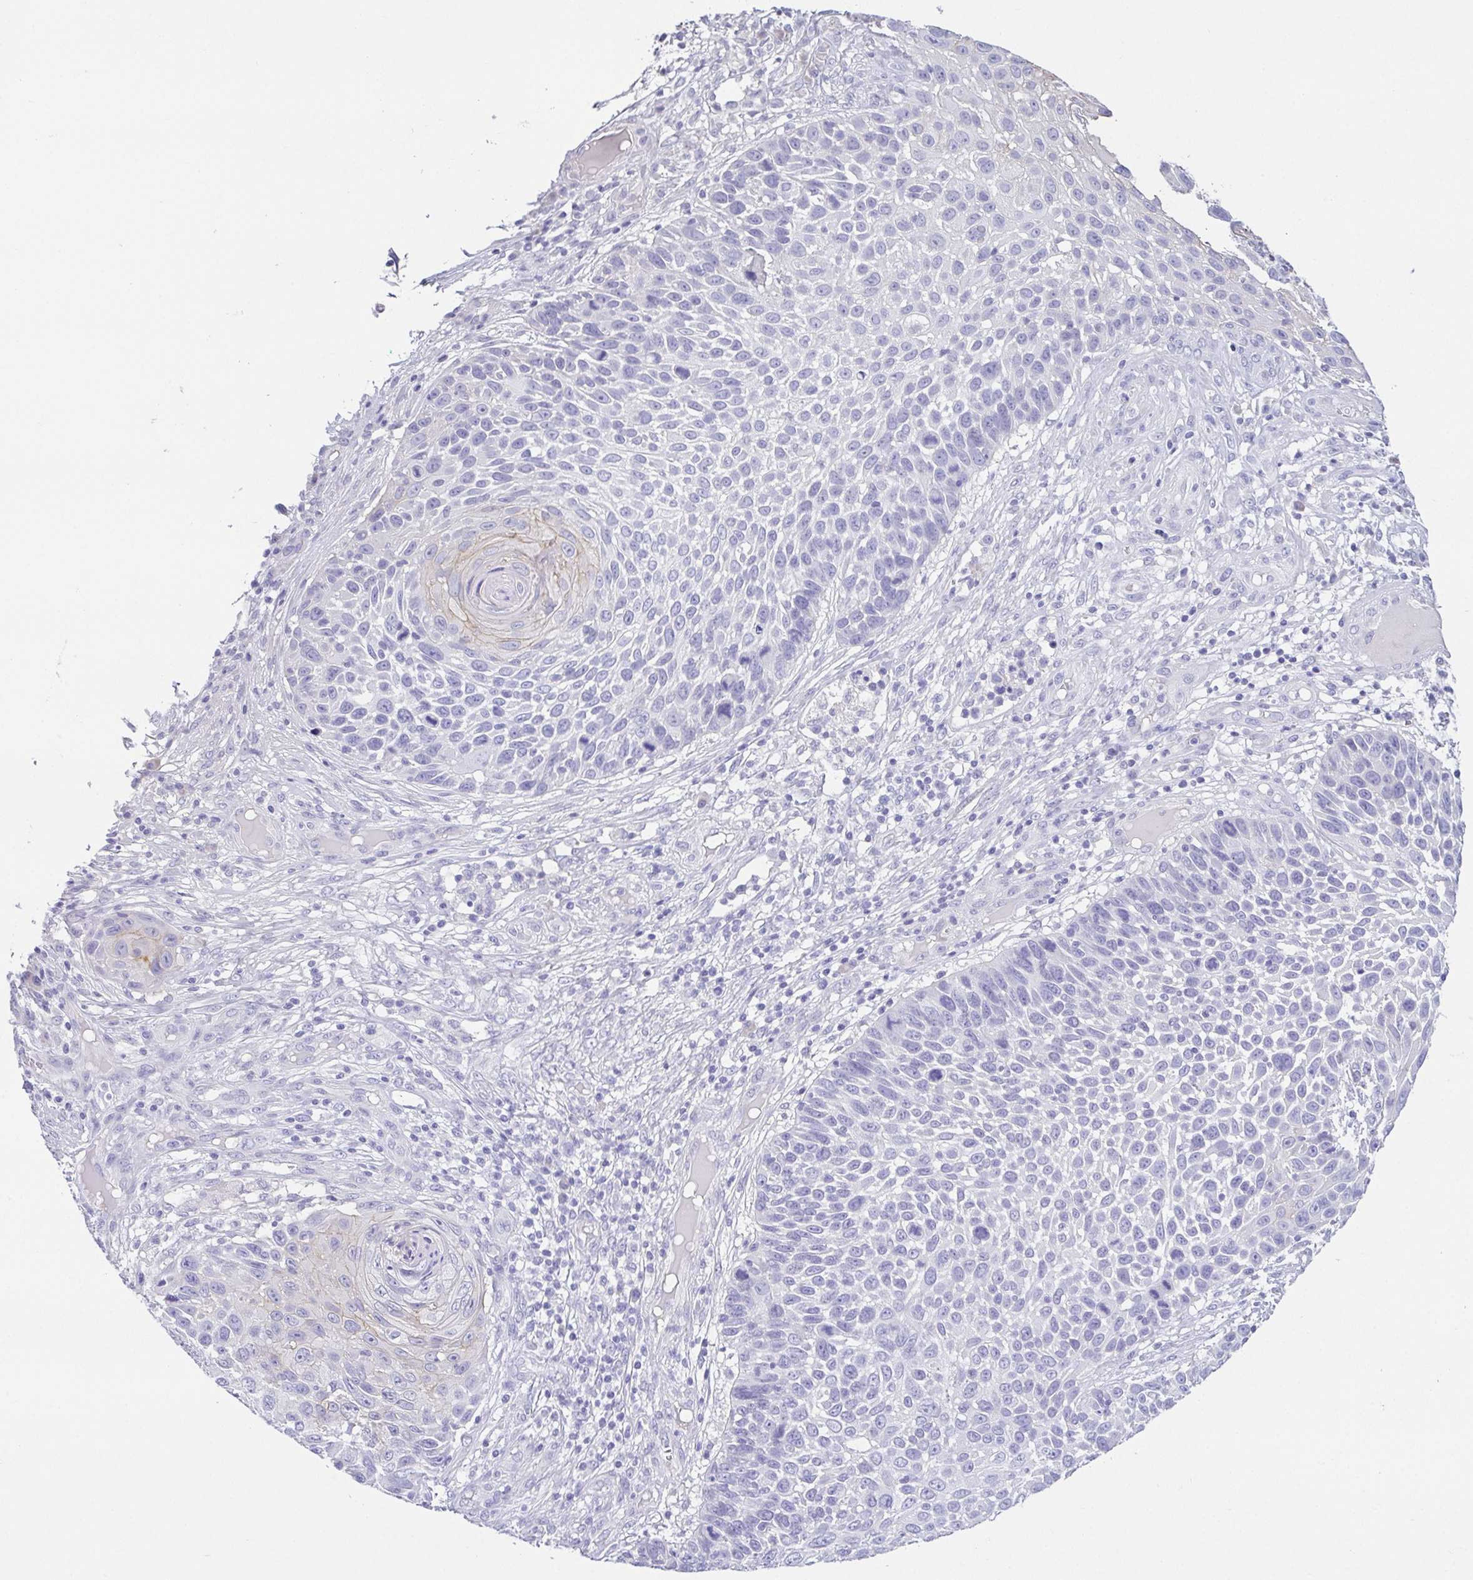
{"staining": {"intensity": "negative", "quantity": "none", "location": "none"}, "tissue": "skin cancer", "cell_type": "Tumor cells", "image_type": "cancer", "snomed": [{"axis": "morphology", "description": "Squamous cell carcinoma, NOS"}, {"axis": "topography", "description": "Skin"}], "caption": "Image shows no significant protein positivity in tumor cells of skin squamous cell carcinoma. (DAB immunohistochemistry, high magnification).", "gene": "HAPLN2", "patient": {"sex": "male", "age": 92}}